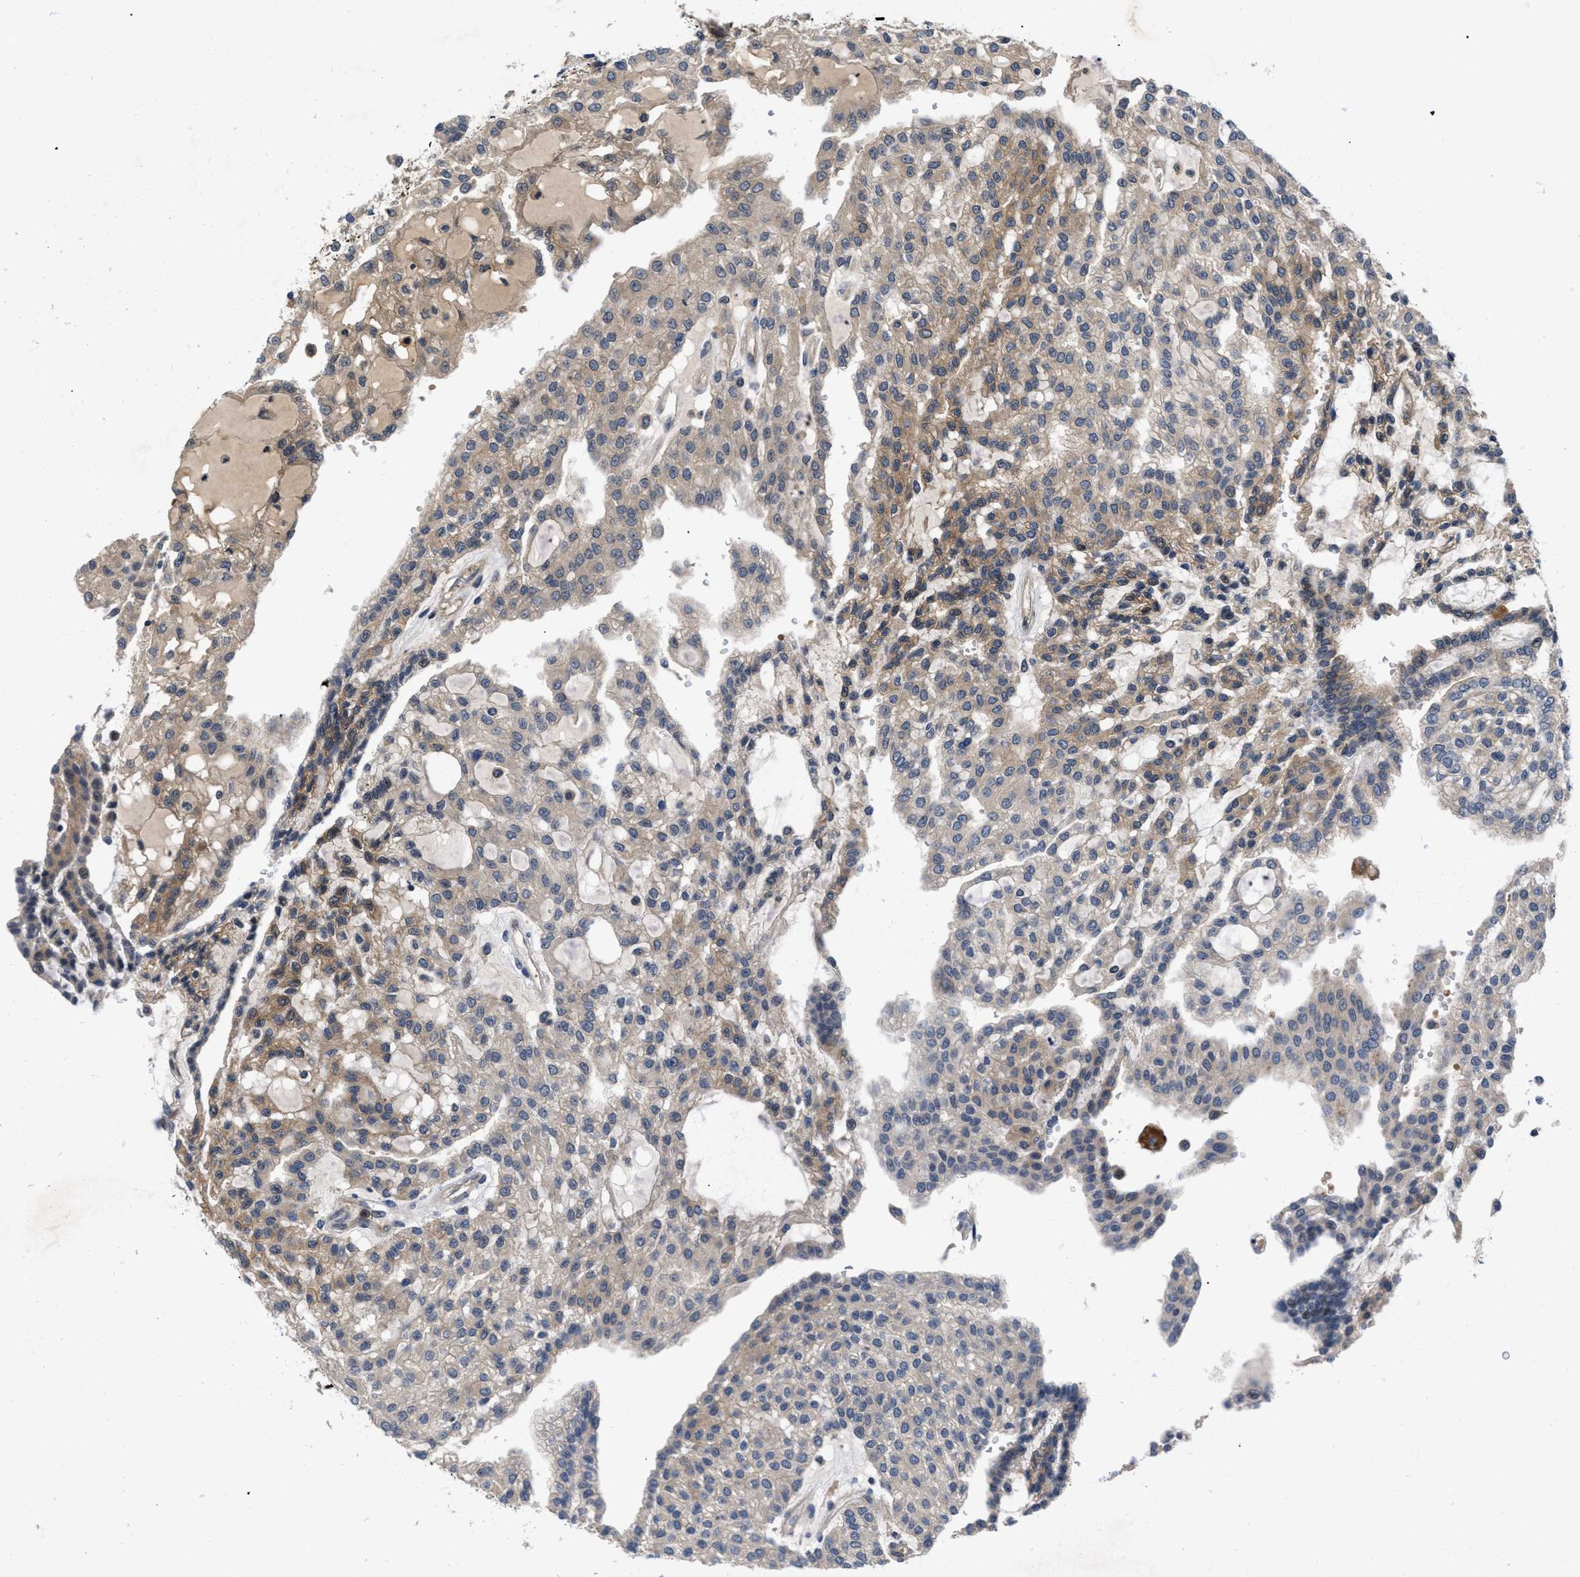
{"staining": {"intensity": "weak", "quantity": "25%-75%", "location": "cytoplasmic/membranous"}, "tissue": "renal cancer", "cell_type": "Tumor cells", "image_type": "cancer", "snomed": [{"axis": "morphology", "description": "Adenocarcinoma, NOS"}, {"axis": "topography", "description": "Kidney"}], "caption": "Tumor cells display weak cytoplasmic/membranous staining in about 25%-75% of cells in renal cancer. (DAB (3,3'-diaminobenzidine) = brown stain, brightfield microscopy at high magnification).", "gene": "FAM200A", "patient": {"sex": "male", "age": 63}}